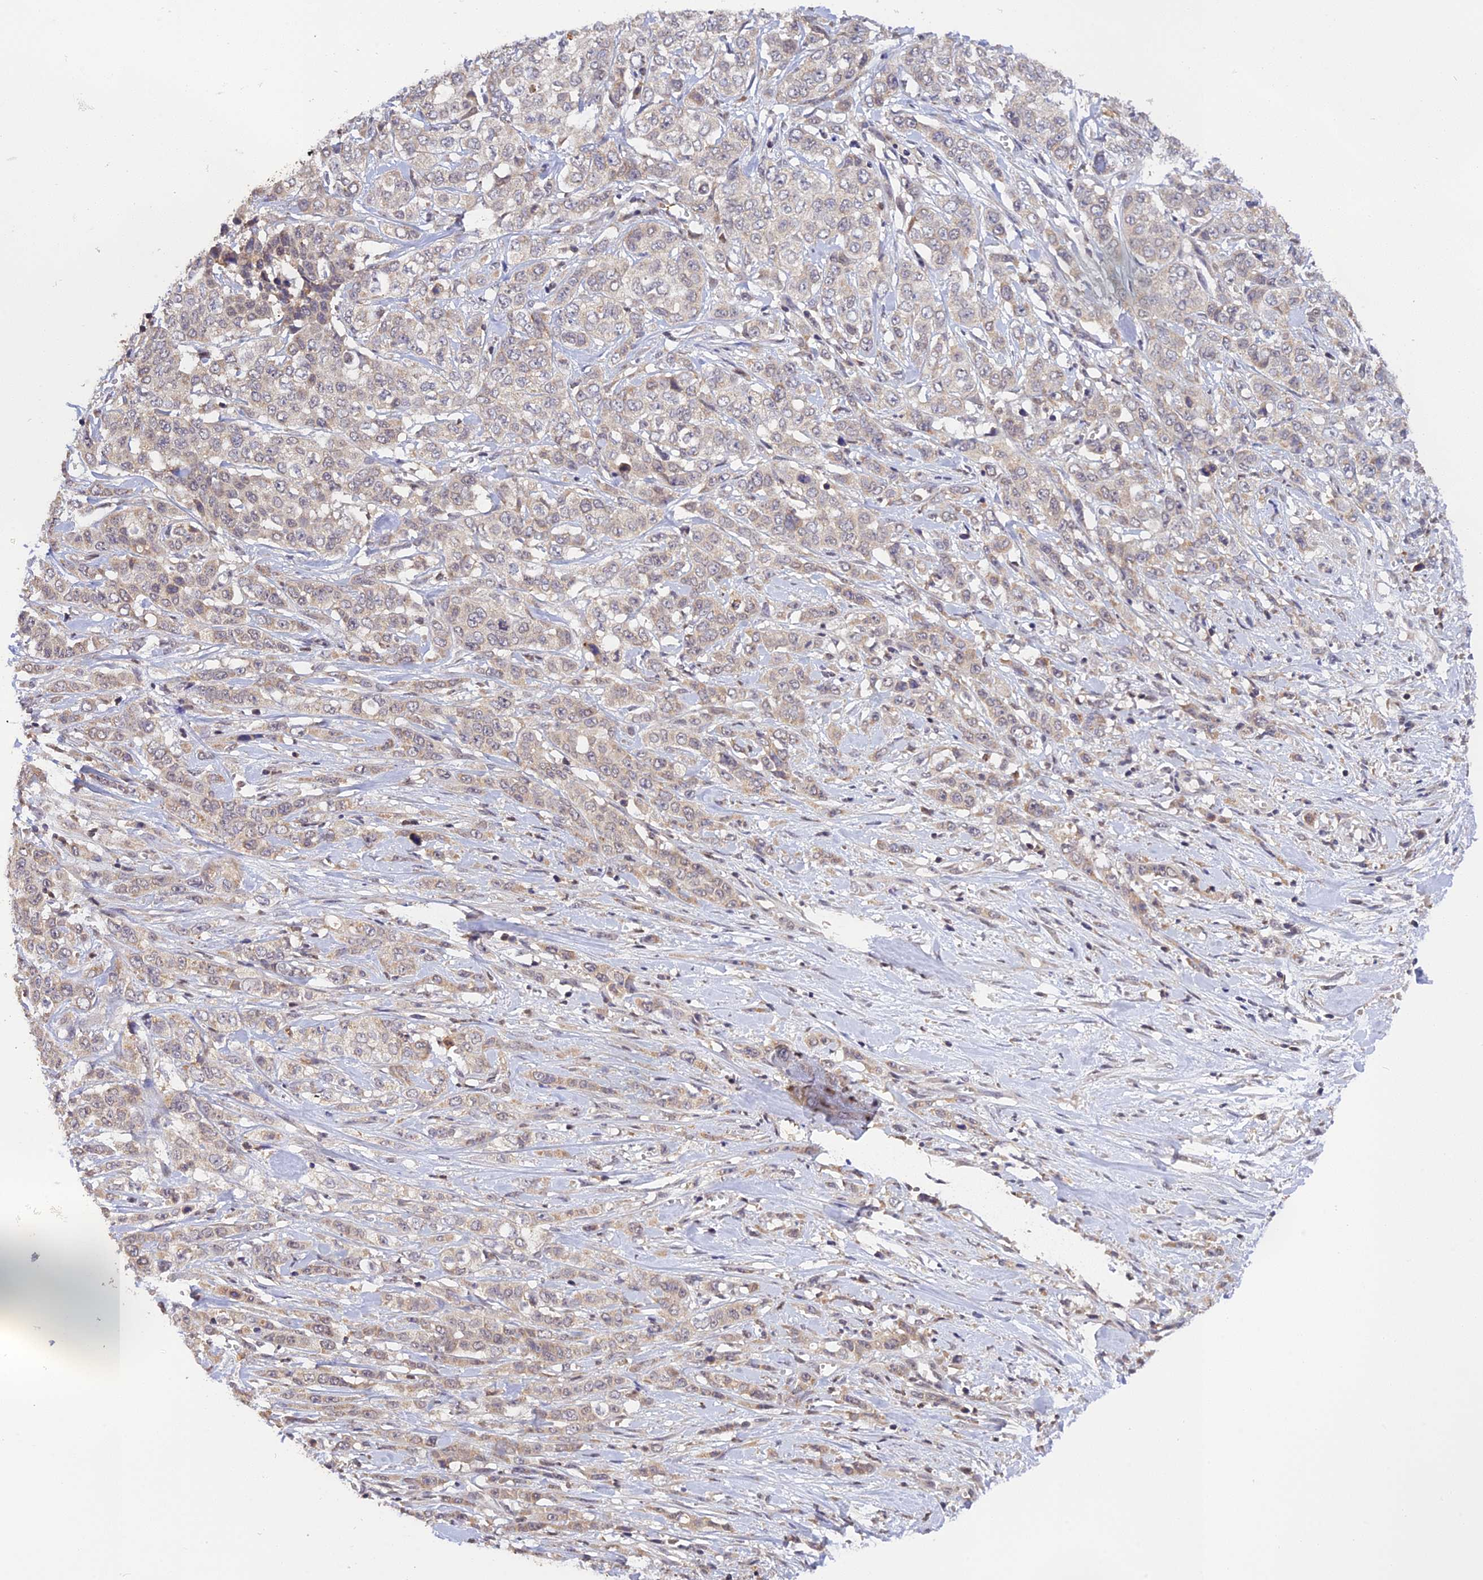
{"staining": {"intensity": "weak", "quantity": "25%-75%", "location": "cytoplasmic/membranous"}, "tissue": "stomach cancer", "cell_type": "Tumor cells", "image_type": "cancer", "snomed": [{"axis": "morphology", "description": "Adenocarcinoma, NOS"}, {"axis": "topography", "description": "Stomach, upper"}], "caption": "Human stomach cancer stained with a brown dye exhibits weak cytoplasmic/membranous positive positivity in about 25%-75% of tumor cells.", "gene": "PEX16", "patient": {"sex": "male", "age": 62}}